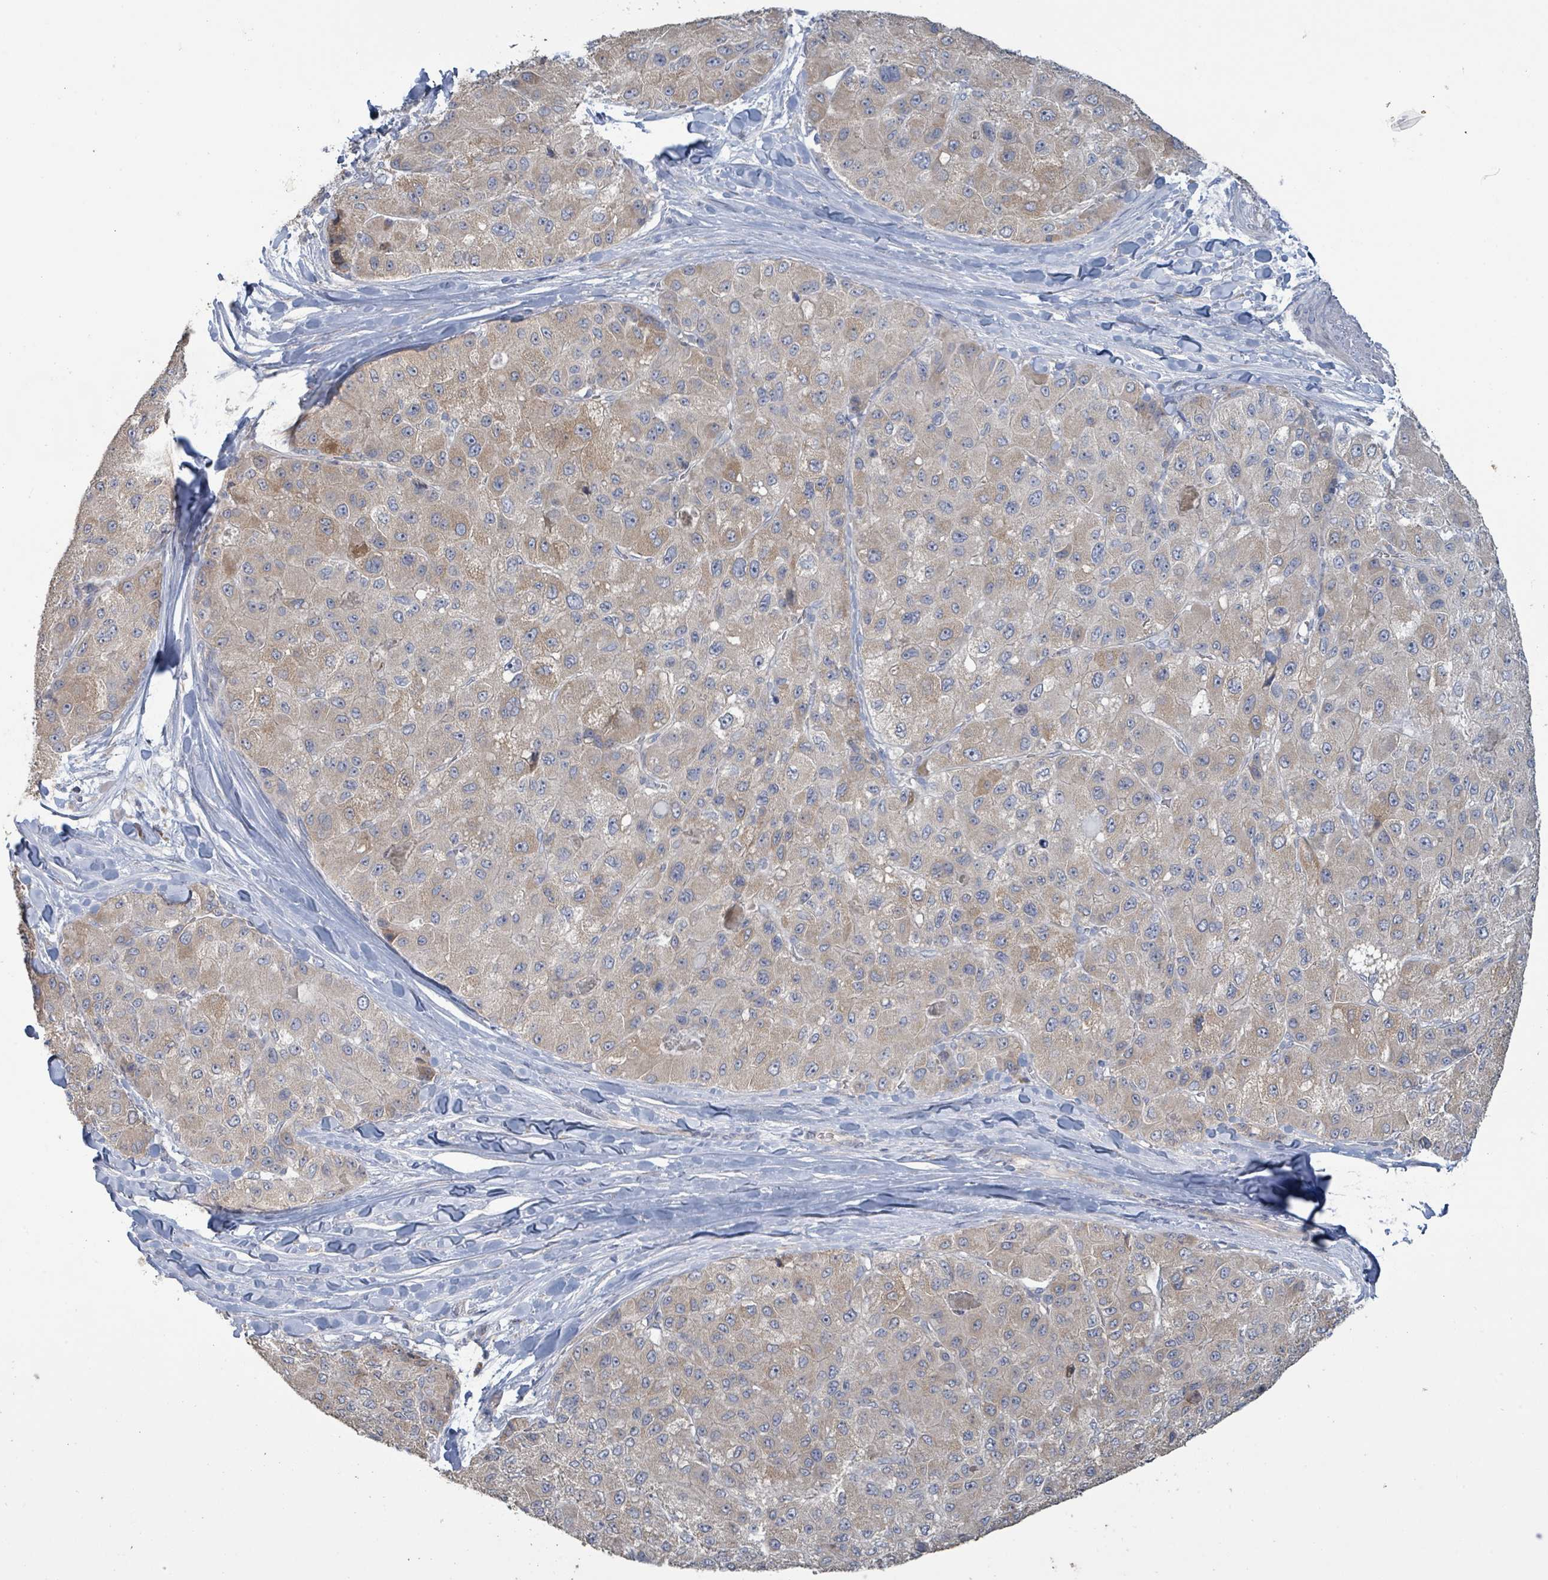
{"staining": {"intensity": "weak", "quantity": ">75%", "location": "cytoplasmic/membranous"}, "tissue": "liver cancer", "cell_type": "Tumor cells", "image_type": "cancer", "snomed": [{"axis": "morphology", "description": "Carcinoma, Hepatocellular, NOS"}, {"axis": "topography", "description": "Liver"}], "caption": "Liver hepatocellular carcinoma was stained to show a protein in brown. There is low levels of weak cytoplasmic/membranous expression in approximately >75% of tumor cells.", "gene": "RPL32", "patient": {"sex": "male", "age": 80}}